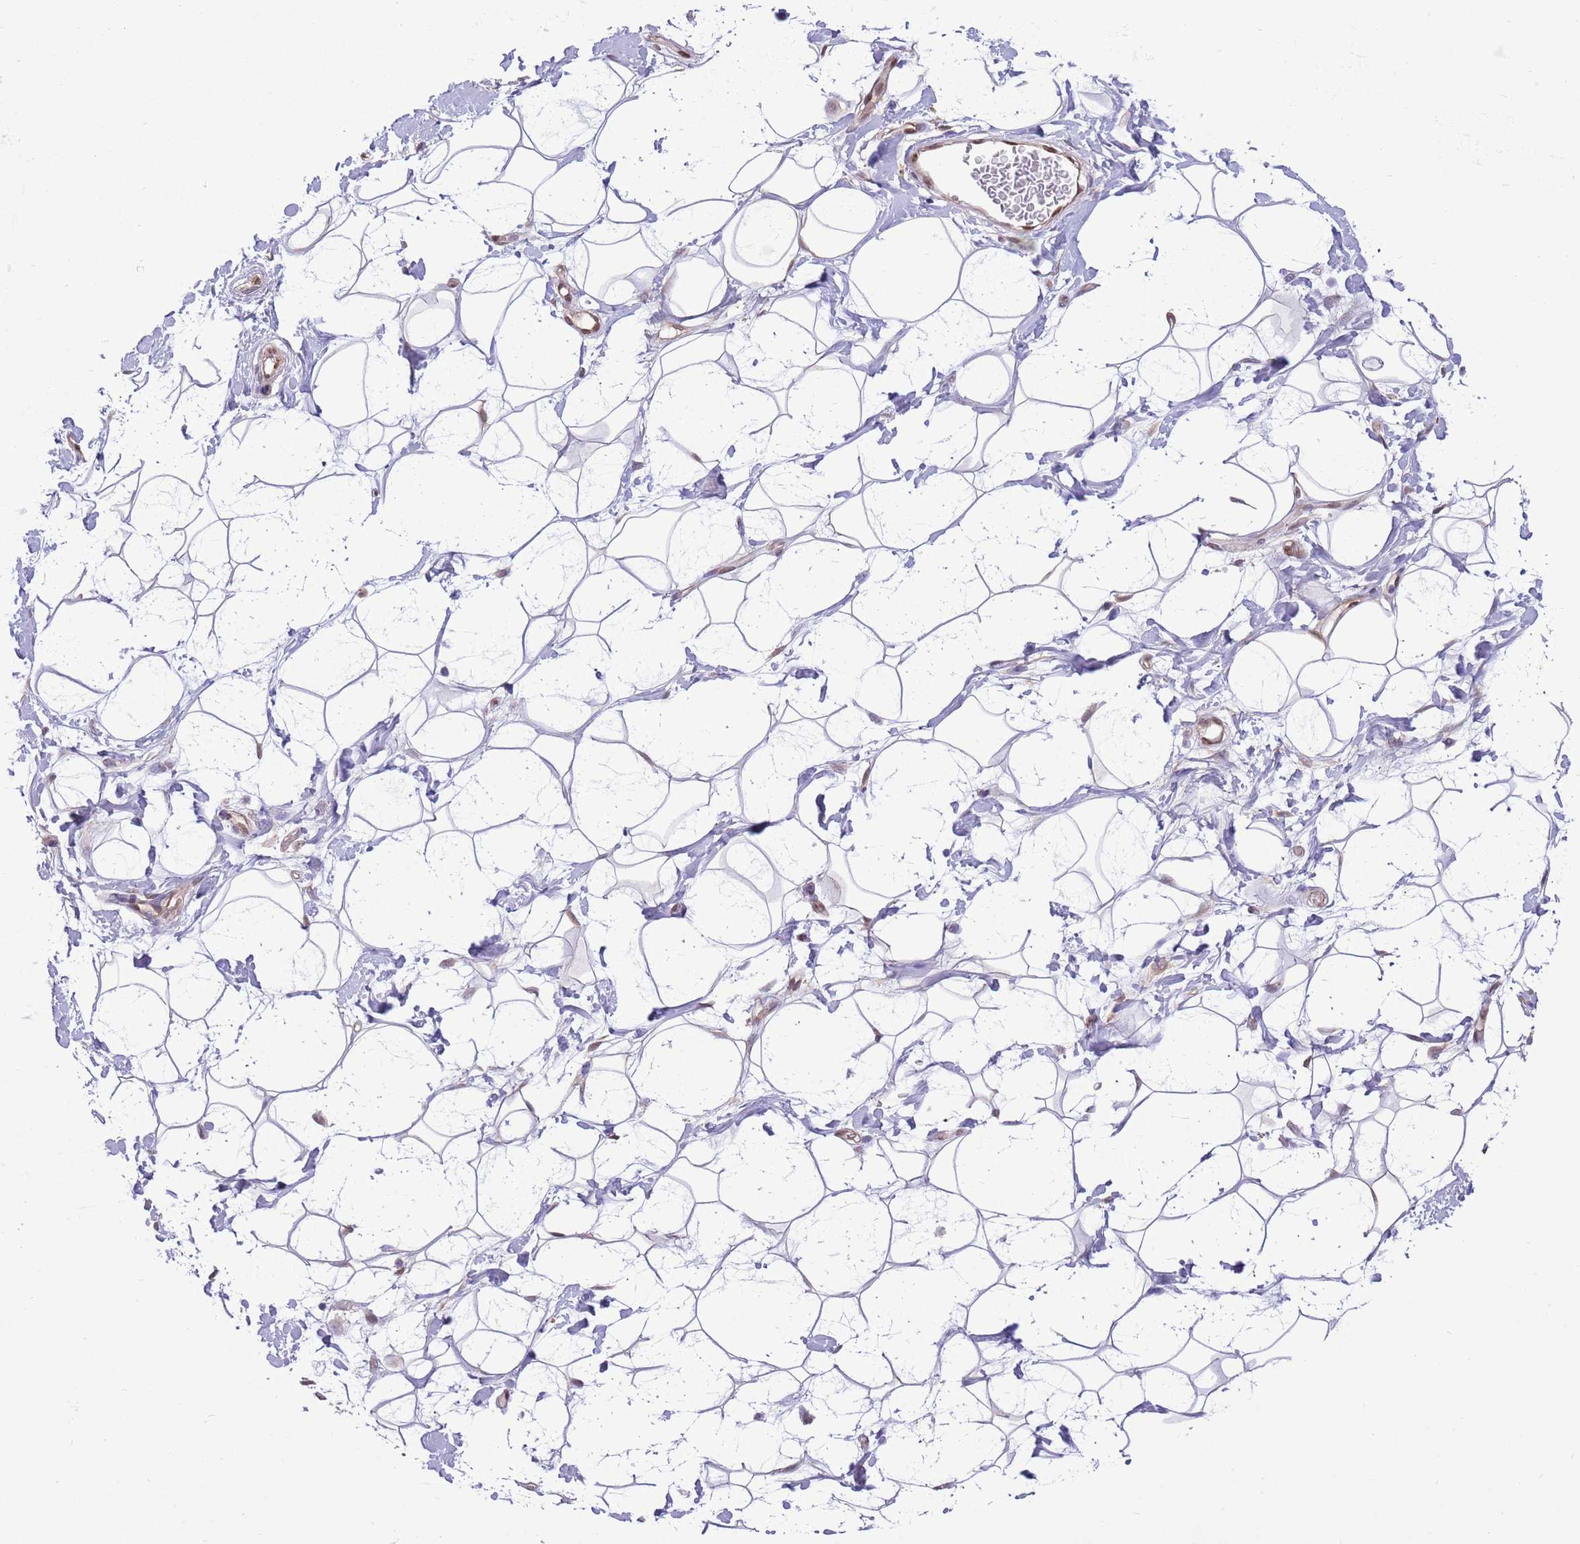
{"staining": {"intensity": "negative", "quantity": "none", "location": "none"}, "tissue": "adipose tissue", "cell_type": "Adipocytes", "image_type": "normal", "snomed": [{"axis": "morphology", "description": "Normal tissue, NOS"}, {"axis": "topography", "description": "Breast"}], "caption": "High power microscopy photomicrograph of an immunohistochemistry (IHC) image of unremarkable adipose tissue, revealing no significant staining in adipocytes. The staining is performed using DAB (3,3'-diaminobenzidine) brown chromogen with nuclei counter-stained in using hematoxylin.", "gene": "NSFL1C", "patient": {"sex": "female", "age": 26}}